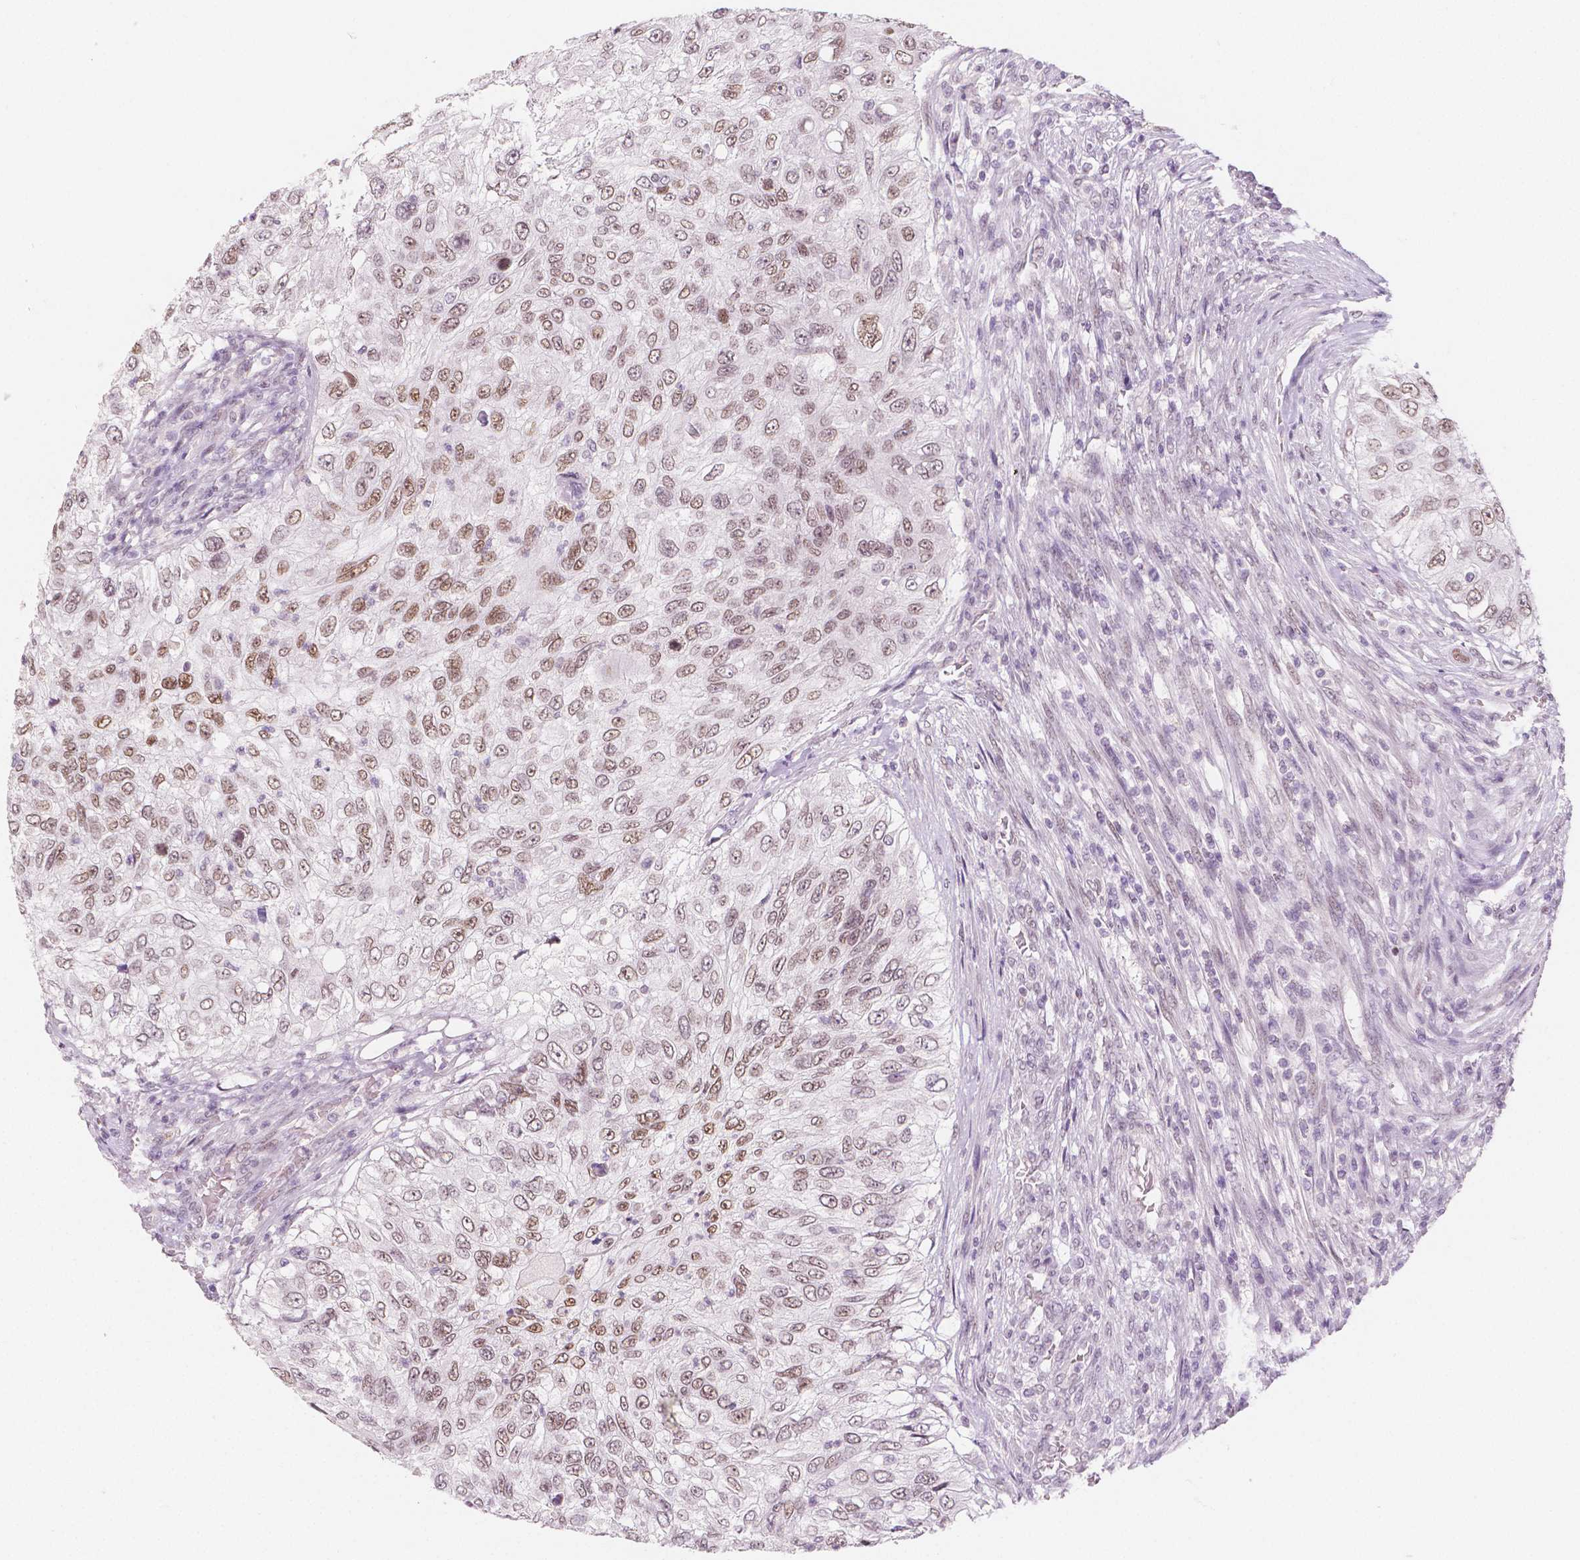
{"staining": {"intensity": "moderate", "quantity": ">75%", "location": "nuclear"}, "tissue": "urothelial cancer", "cell_type": "Tumor cells", "image_type": "cancer", "snomed": [{"axis": "morphology", "description": "Urothelial carcinoma, High grade"}, {"axis": "topography", "description": "Urinary bladder"}], "caption": "Urothelial cancer was stained to show a protein in brown. There is medium levels of moderate nuclear expression in approximately >75% of tumor cells.", "gene": "KDM5B", "patient": {"sex": "female", "age": 60}}